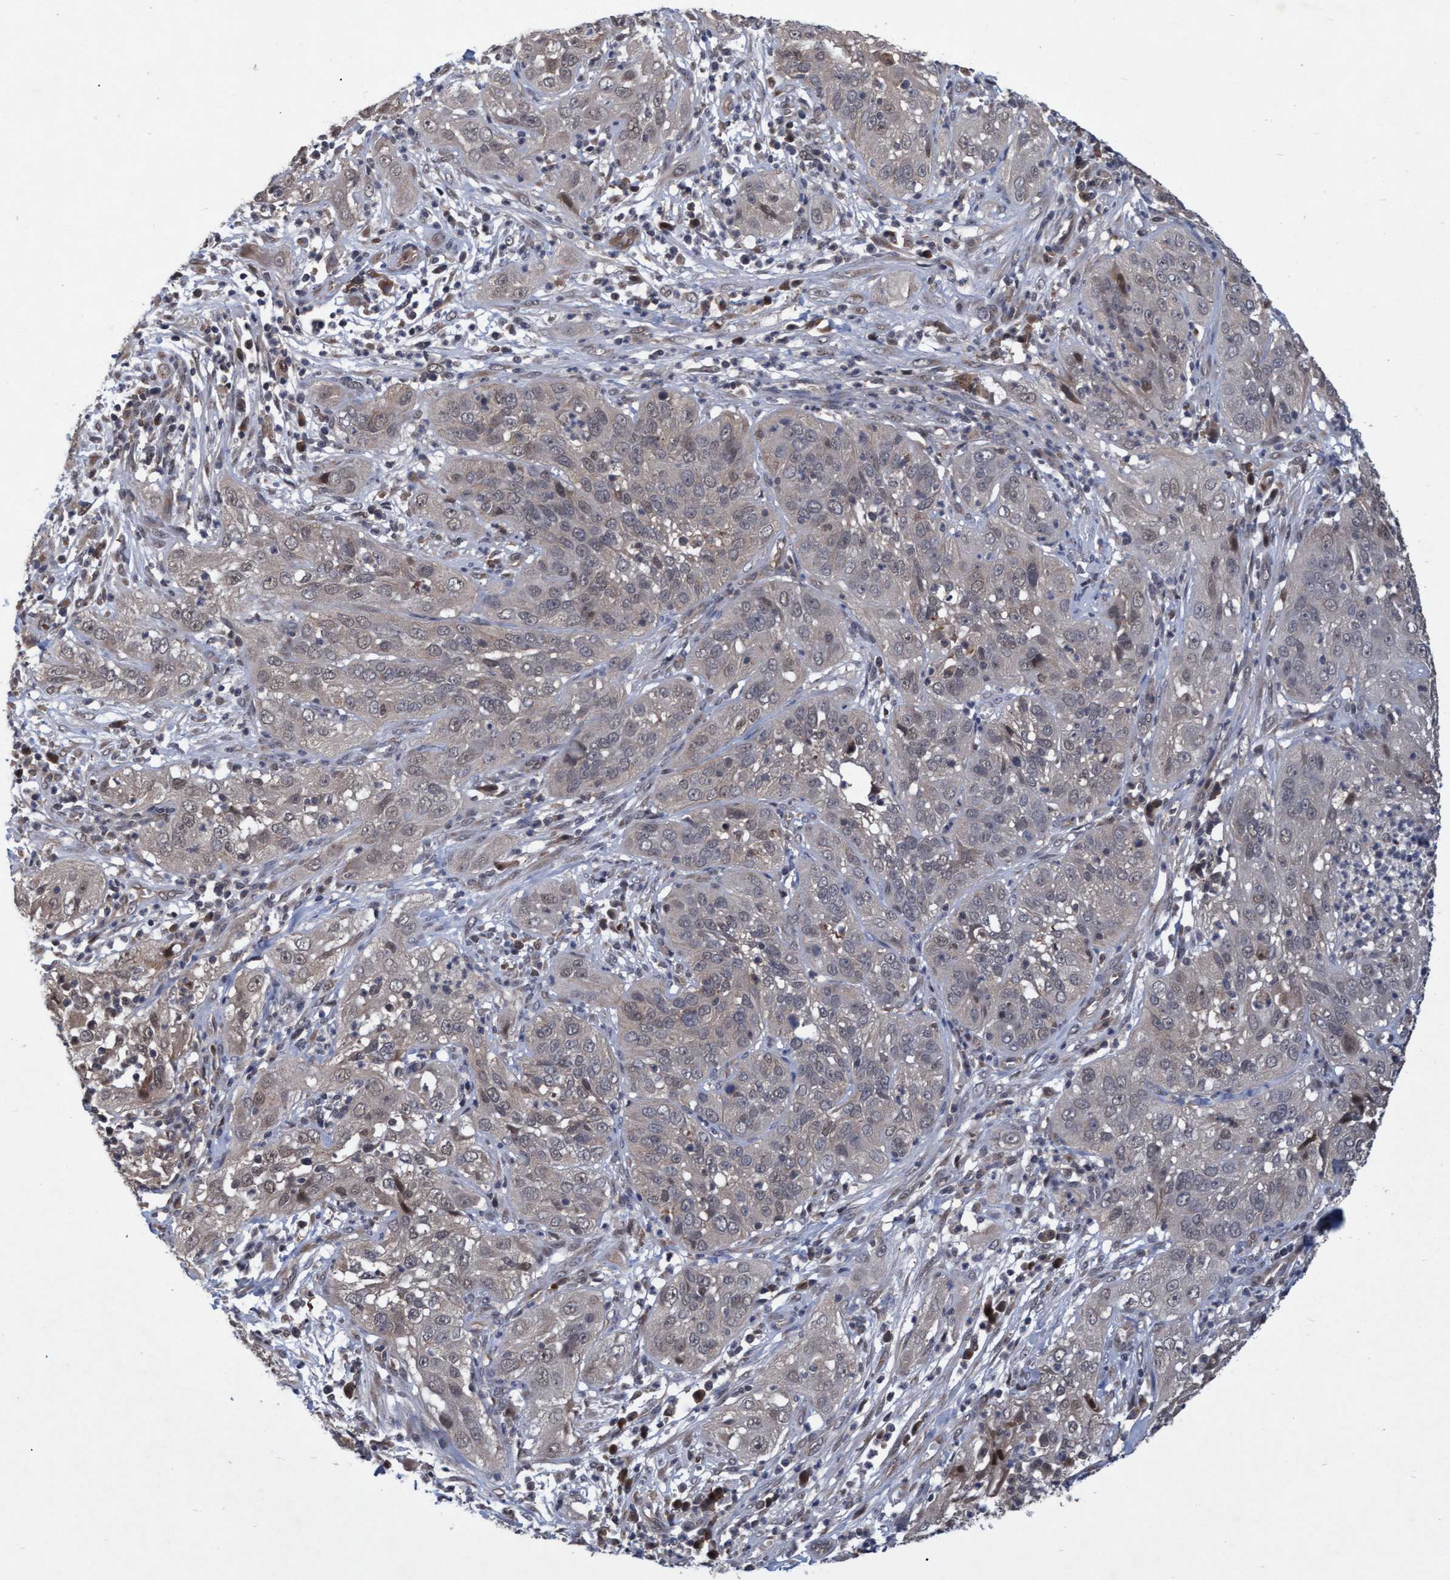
{"staining": {"intensity": "weak", "quantity": "25%-75%", "location": "cytoplasmic/membranous,nuclear"}, "tissue": "cervical cancer", "cell_type": "Tumor cells", "image_type": "cancer", "snomed": [{"axis": "morphology", "description": "Squamous cell carcinoma, NOS"}, {"axis": "topography", "description": "Cervix"}], "caption": "The photomicrograph reveals staining of cervical cancer (squamous cell carcinoma), revealing weak cytoplasmic/membranous and nuclear protein staining (brown color) within tumor cells.", "gene": "PSMB6", "patient": {"sex": "female", "age": 32}}